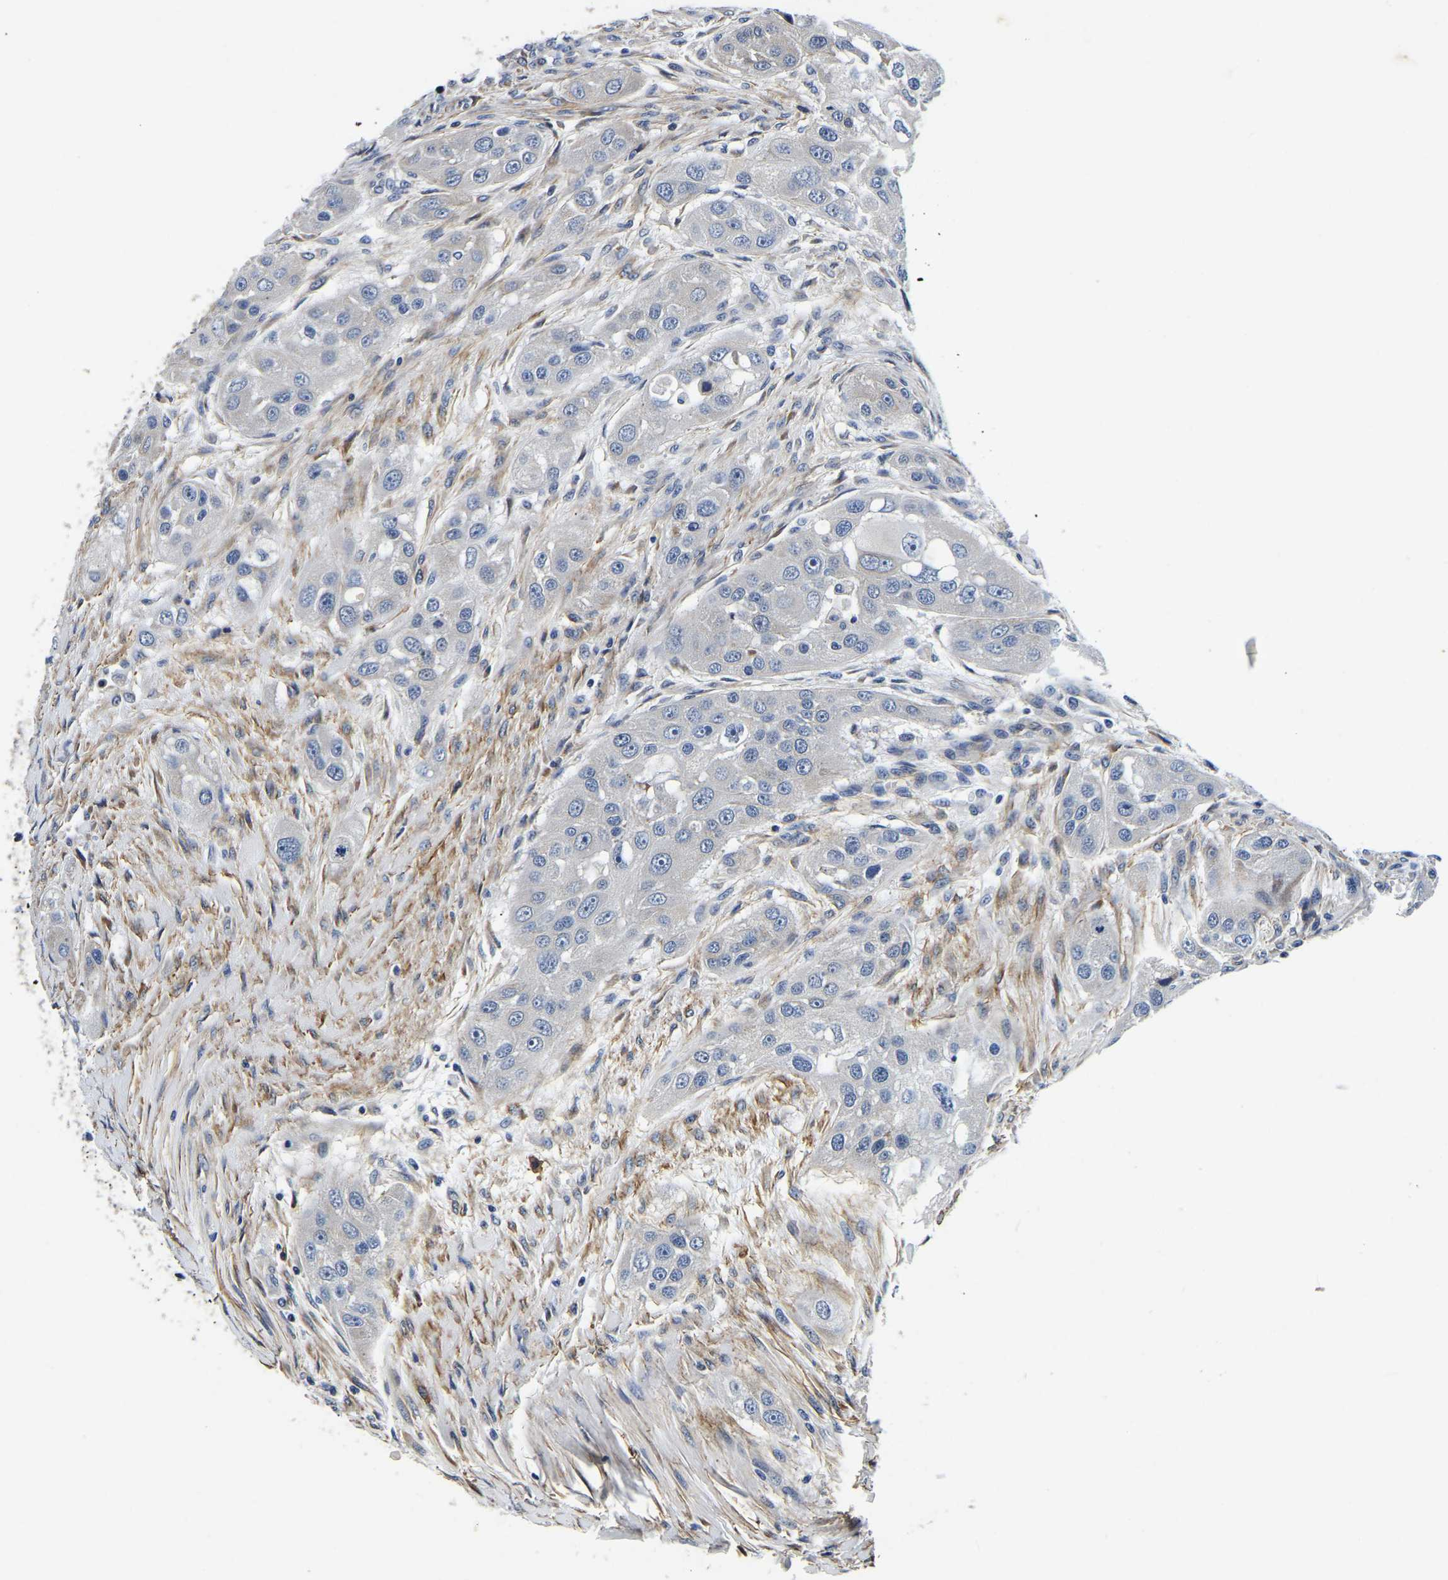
{"staining": {"intensity": "negative", "quantity": "none", "location": "none"}, "tissue": "head and neck cancer", "cell_type": "Tumor cells", "image_type": "cancer", "snomed": [{"axis": "morphology", "description": "Normal tissue, NOS"}, {"axis": "morphology", "description": "Squamous cell carcinoma, NOS"}, {"axis": "topography", "description": "Skeletal muscle"}, {"axis": "topography", "description": "Head-Neck"}], "caption": "The image shows no staining of tumor cells in head and neck cancer (squamous cell carcinoma).", "gene": "KCTD17", "patient": {"sex": "male", "age": 51}}